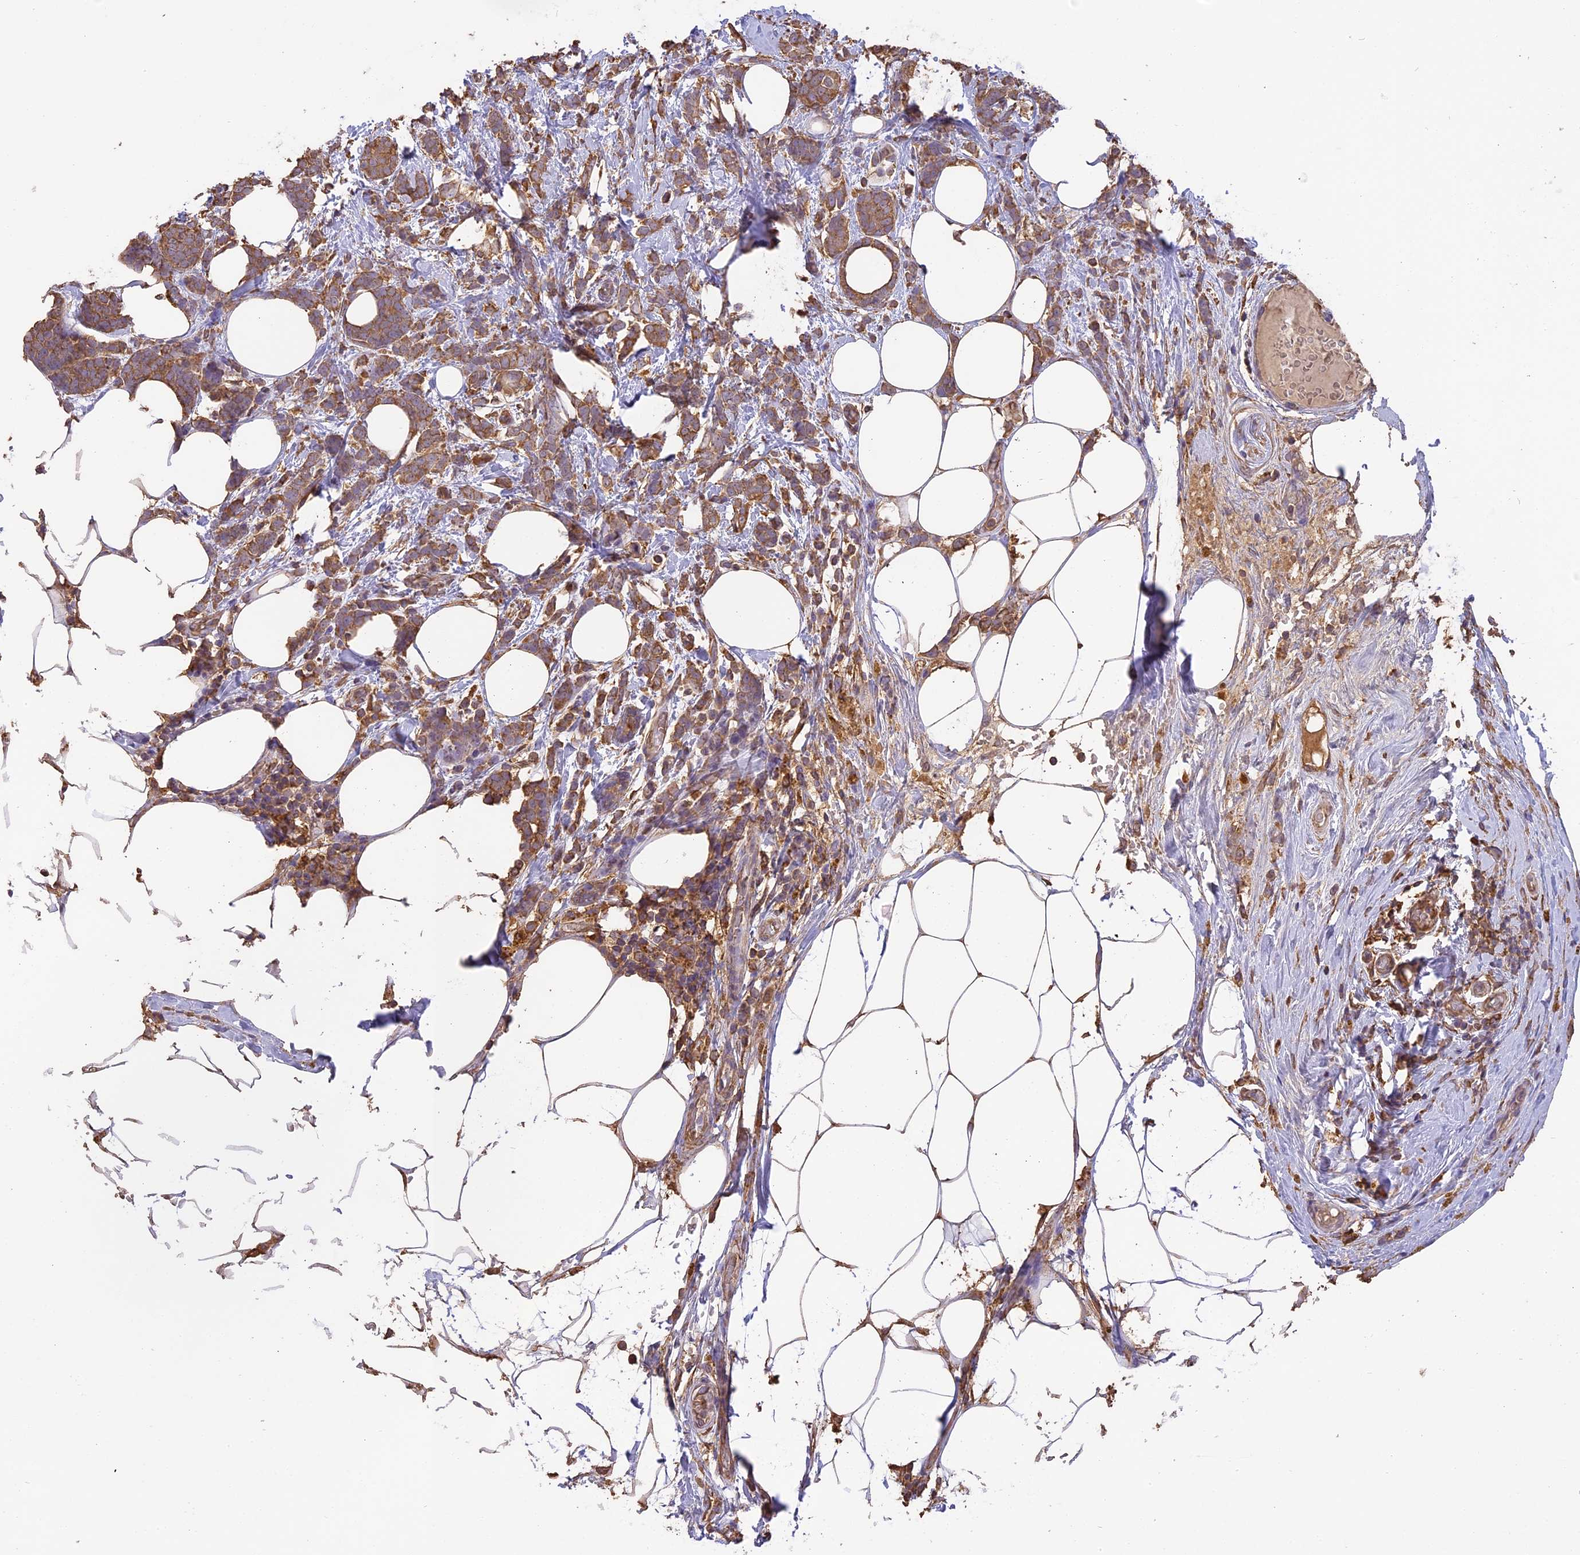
{"staining": {"intensity": "moderate", "quantity": ">75%", "location": "cytoplasmic/membranous"}, "tissue": "breast cancer", "cell_type": "Tumor cells", "image_type": "cancer", "snomed": [{"axis": "morphology", "description": "Lobular carcinoma"}, {"axis": "topography", "description": "Breast"}], "caption": "Immunohistochemistry micrograph of human breast cancer (lobular carcinoma) stained for a protein (brown), which exhibits medium levels of moderate cytoplasmic/membranous staining in about >75% of tumor cells.", "gene": "ARHGAP19", "patient": {"sex": "female", "age": 58}}